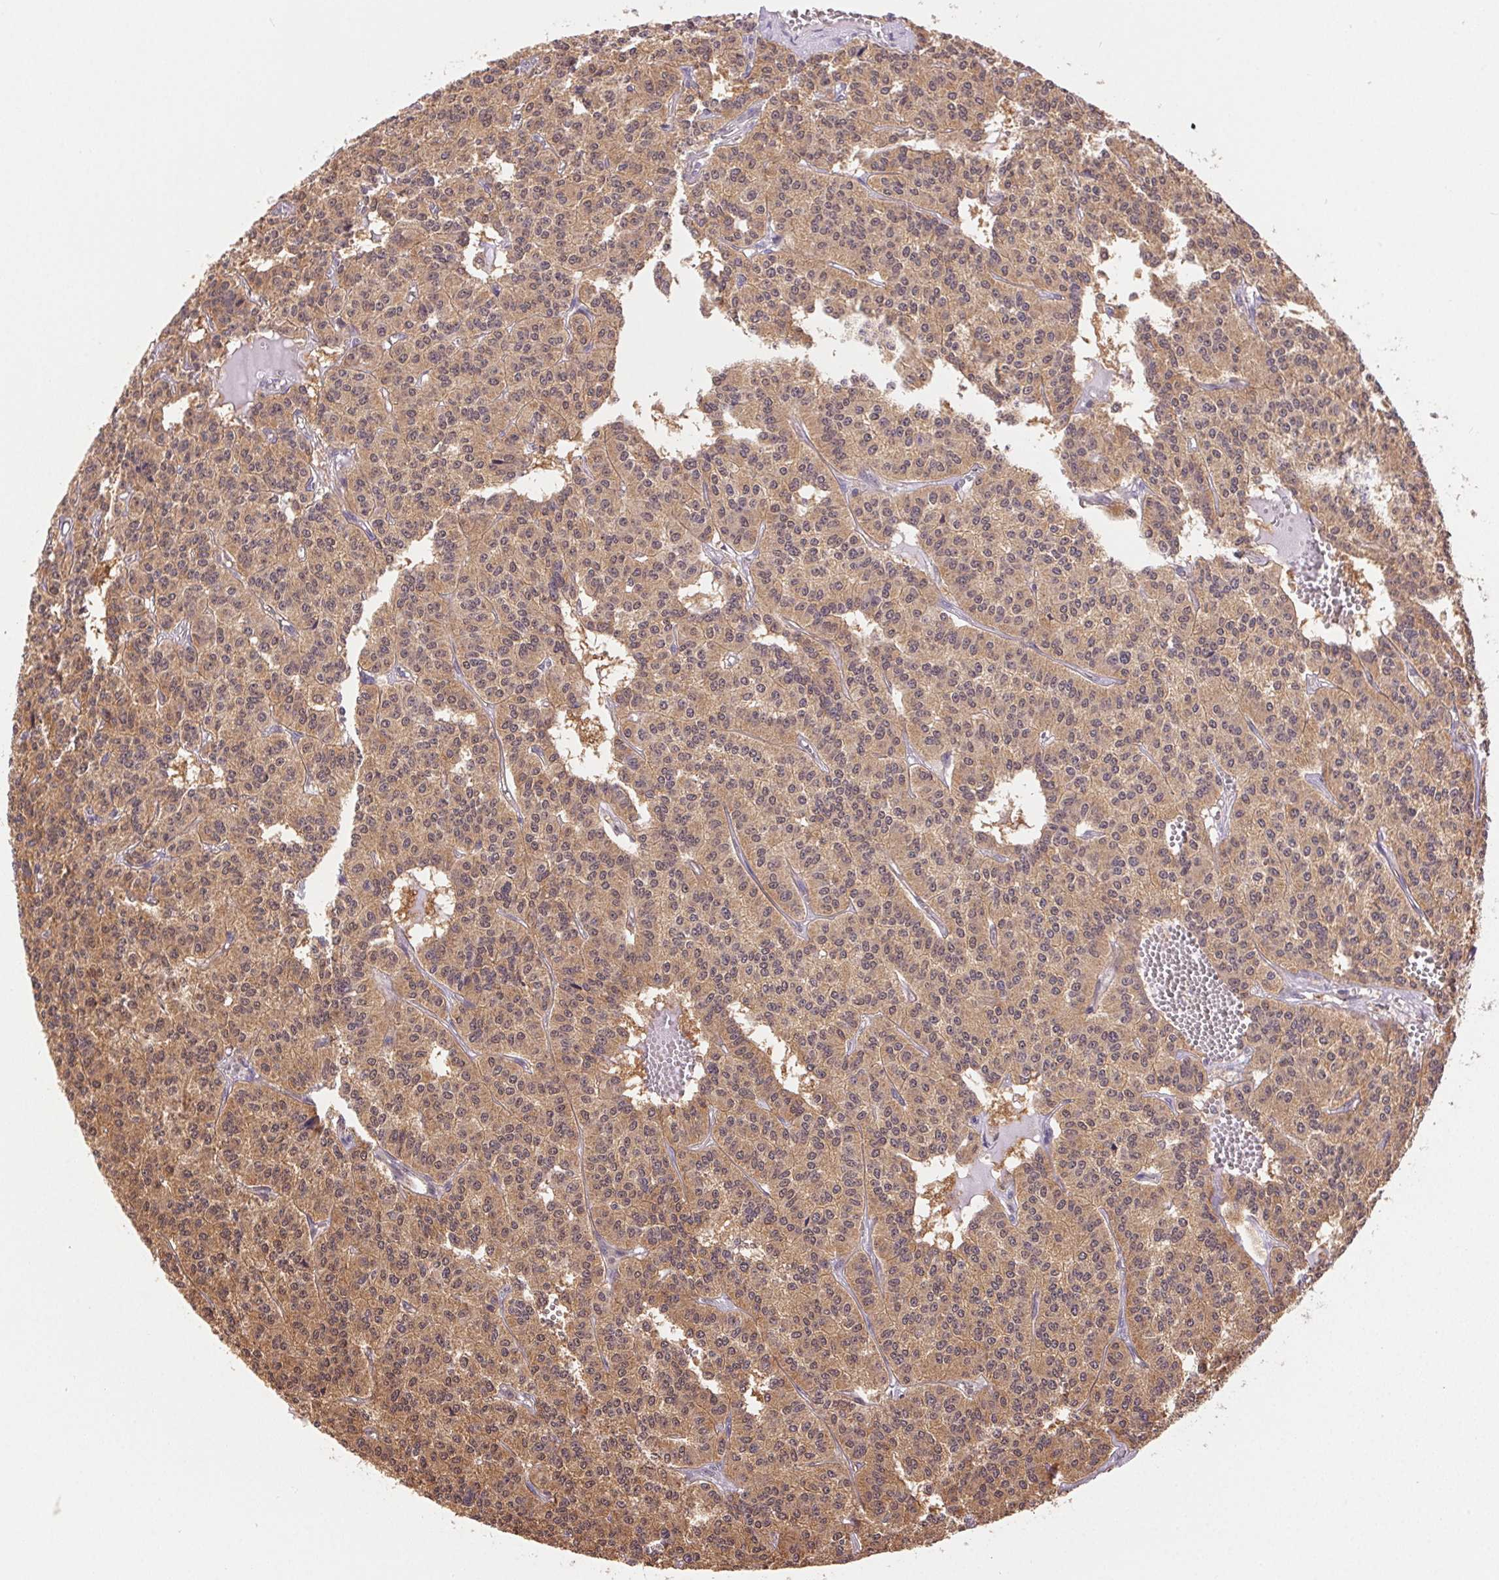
{"staining": {"intensity": "moderate", "quantity": ">75%", "location": "cytoplasmic/membranous"}, "tissue": "carcinoid", "cell_type": "Tumor cells", "image_type": "cancer", "snomed": [{"axis": "morphology", "description": "Carcinoid, malignant, NOS"}, {"axis": "topography", "description": "Lung"}], "caption": "Immunohistochemical staining of human carcinoid (malignant) displays medium levels of moderate cytoplasmic/membranous positivity in approximately >75% of tumor cells.", "gene": "GDI2", "patient": {"sex": "female", "age": 71}}